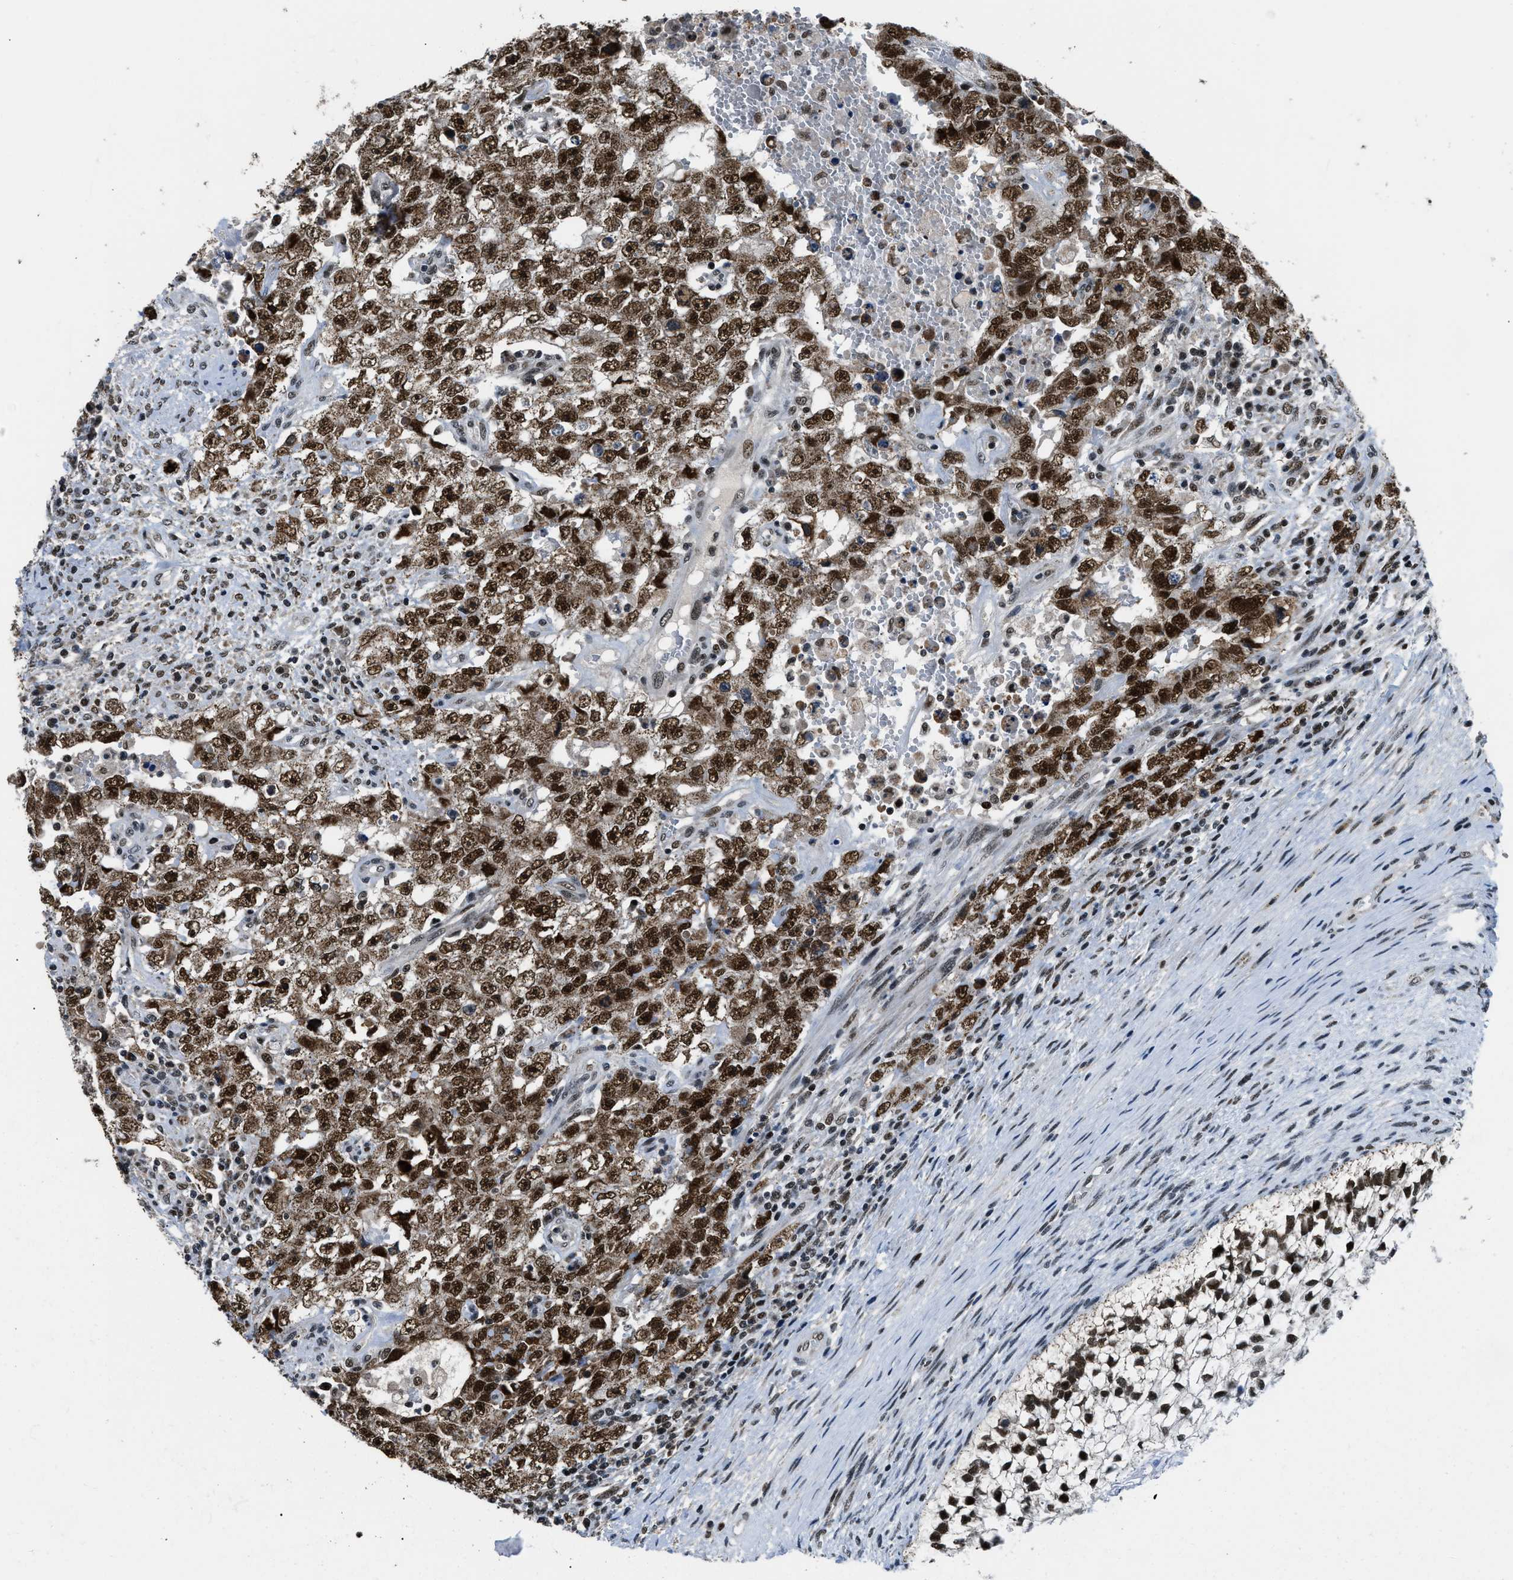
{"staining": {"intensity": "strong", "quantity": ">75%", "location": "nuclear"}, "tissue": "testis cancer", "cell_type": "Tumor cells", "image_type": "cancer", "snomed": [{"axis": "morphology", "description": "Carcinoma, Embryonal, NOS"}, {"axis": "topography", "description": "Testis"}], "caption": "Protein positivity by immunohistochemistry (IHC) displays strong nuclear staining in approximately >75% of tumor cells in embryonal carcinoma (testis). (DAB (3,3'-diaminobenzidine) IHC, brown staining for protein, blue staining for nuclei).", "gene": "KDM3B", "patient": {"sex": "male", "age": 26}}